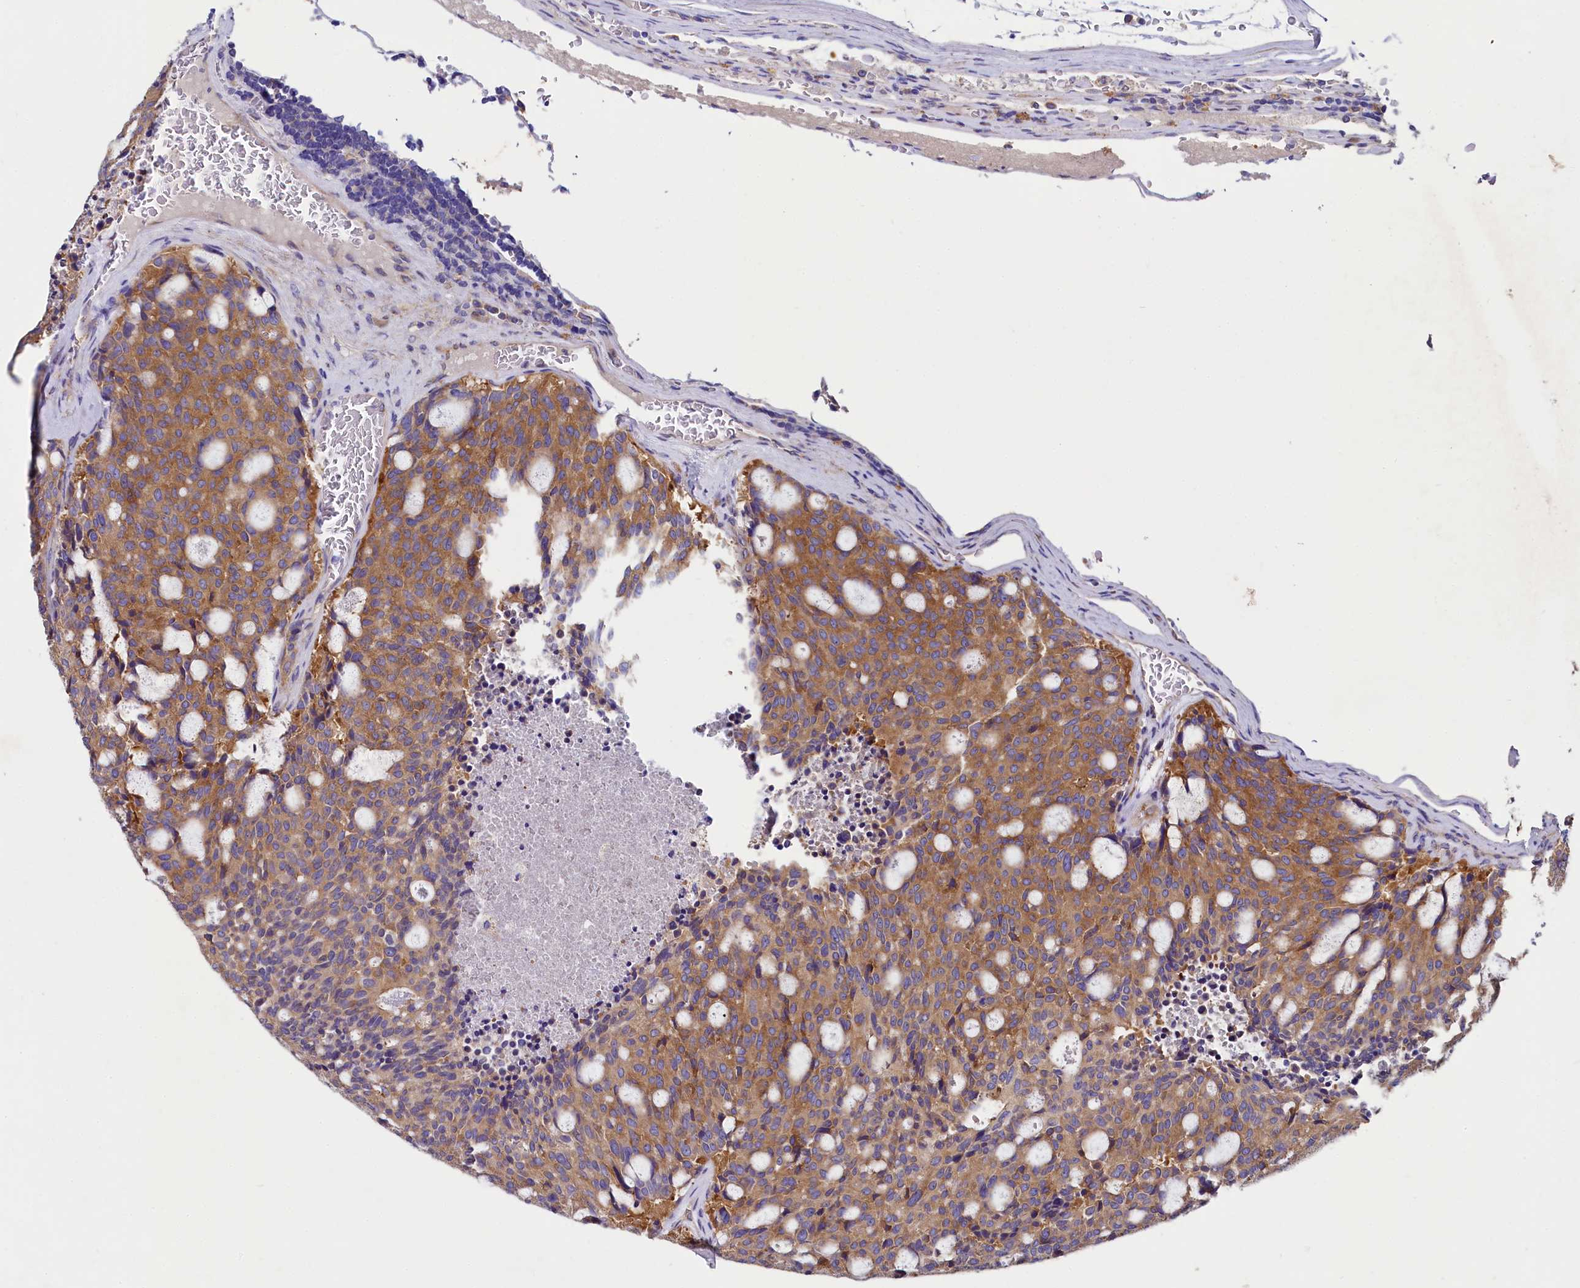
{"staining": {"intensity": "moderate", "quantity": ">75%", "location": "cytoplasmic/membranous"}, "tissue": "carcinoid", "cell_type": "Tumor cells", "image_type": "cancer", "snomed": [{"axis": "morphology", "description": "Carcinoid, malignant, NOS"}, {"axis": "topography", "description": "Pancreas"}], "caption": "Carcinoid (malignant) tissue displays moderate cytoplasmic/membranous expression in approximately >75% of tumor cells, visualized by immunohistochemistry.", "gene": "QARS1", "patient": {"sex": "female", "age": 54}}